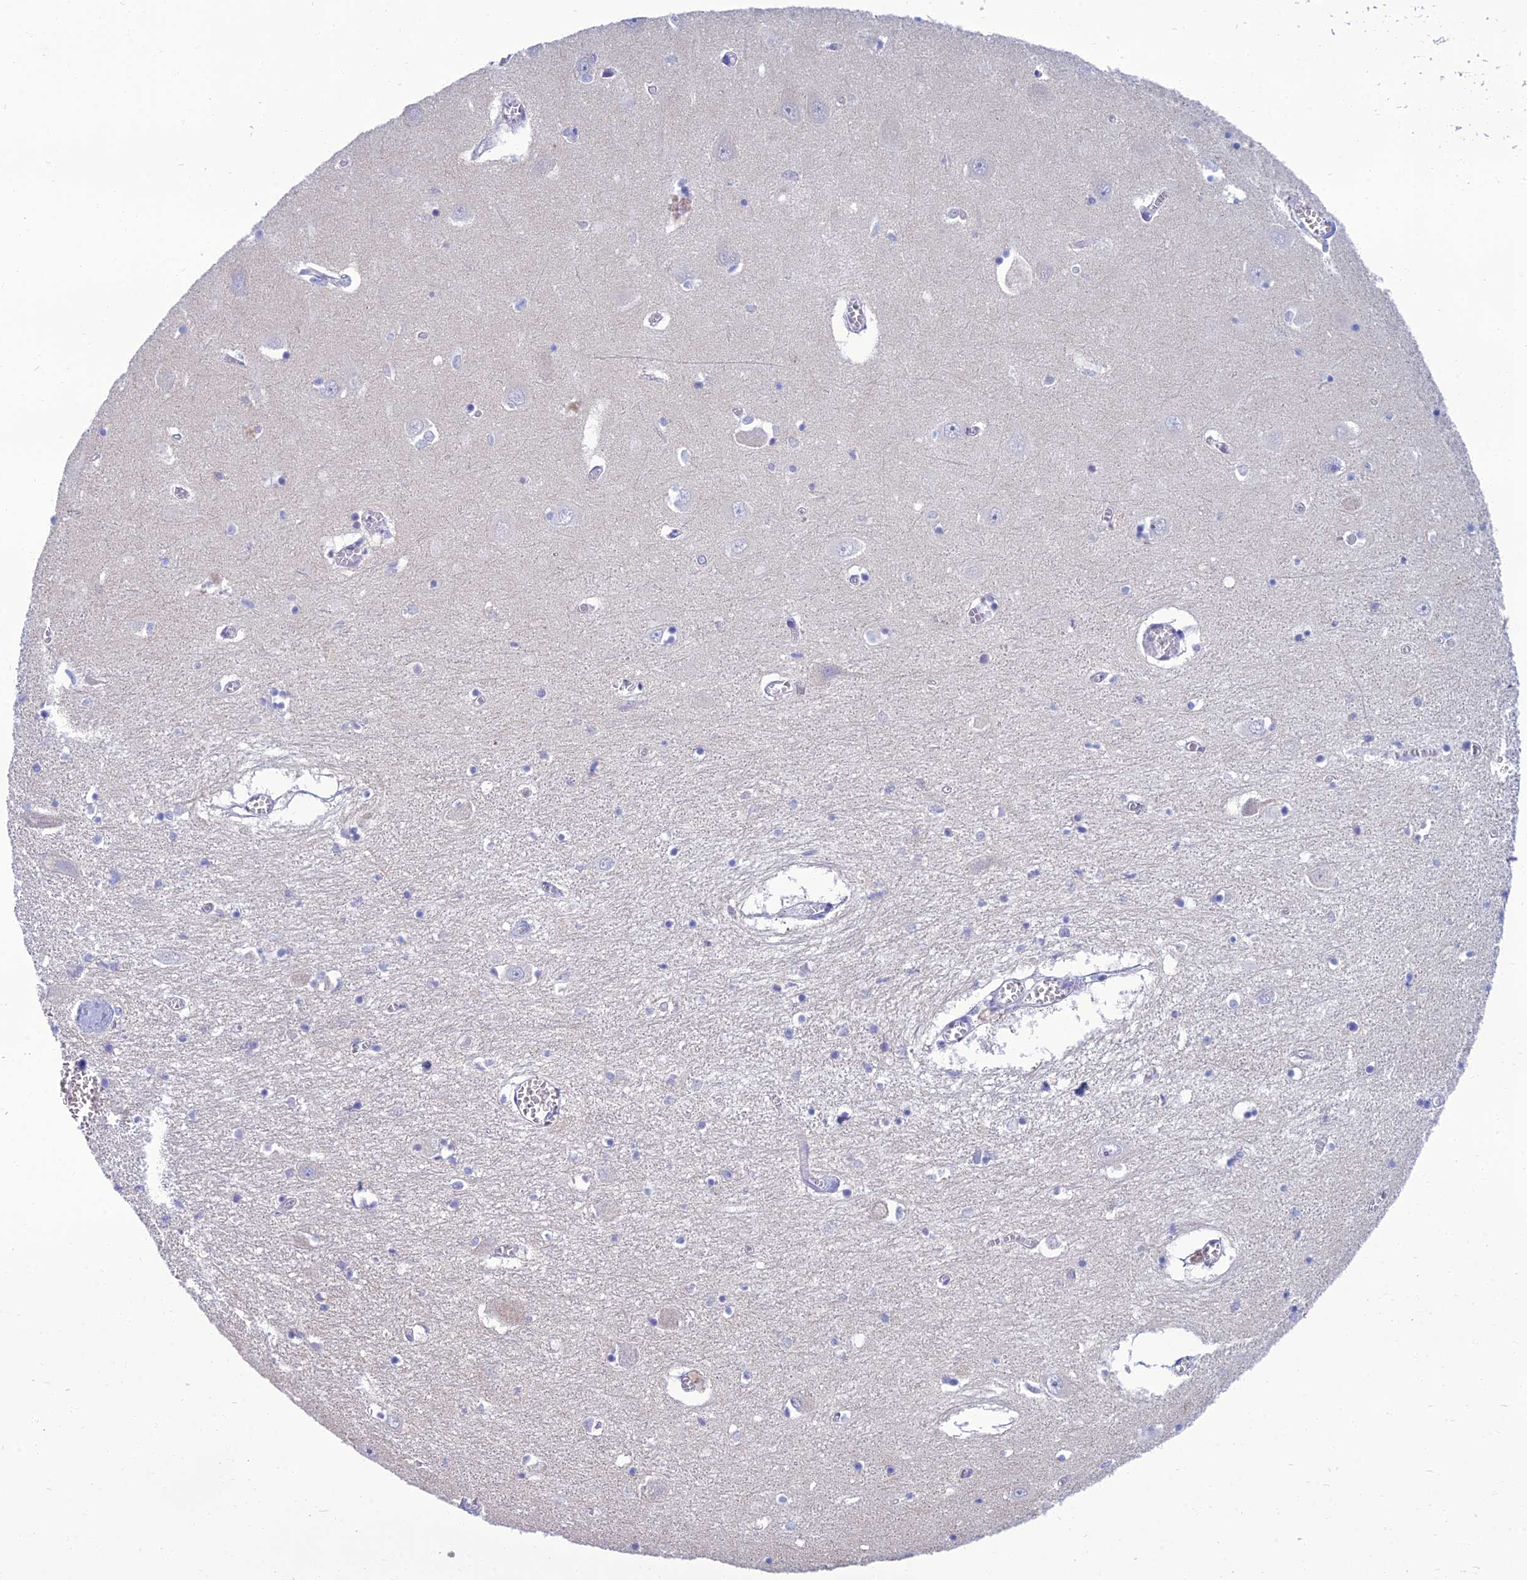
{"staining": {"intensity": "negative", "quantity": "none", "location": "none"}, "tissue": "hippocampus", "cell_type": "Glial cells", "image_type": "normal", "snomed": [{"axis": "morphology", "description": "Normal tissue, NOS"}, {"axis": "topography", "description": "Hippocampus"}], "caption": "High magnification brightfield microscopy of benign hippocampus stained with DAB (brown) and counterstained with hematoxylin (blue): glial cells show no significant positivity. (DAB (3,3'-diaminobenzidine) immunohistochemistry with hematoxylin counter stain).", "gene": "SPTLC3", "patient": {"sex": "male", "age": 70}}